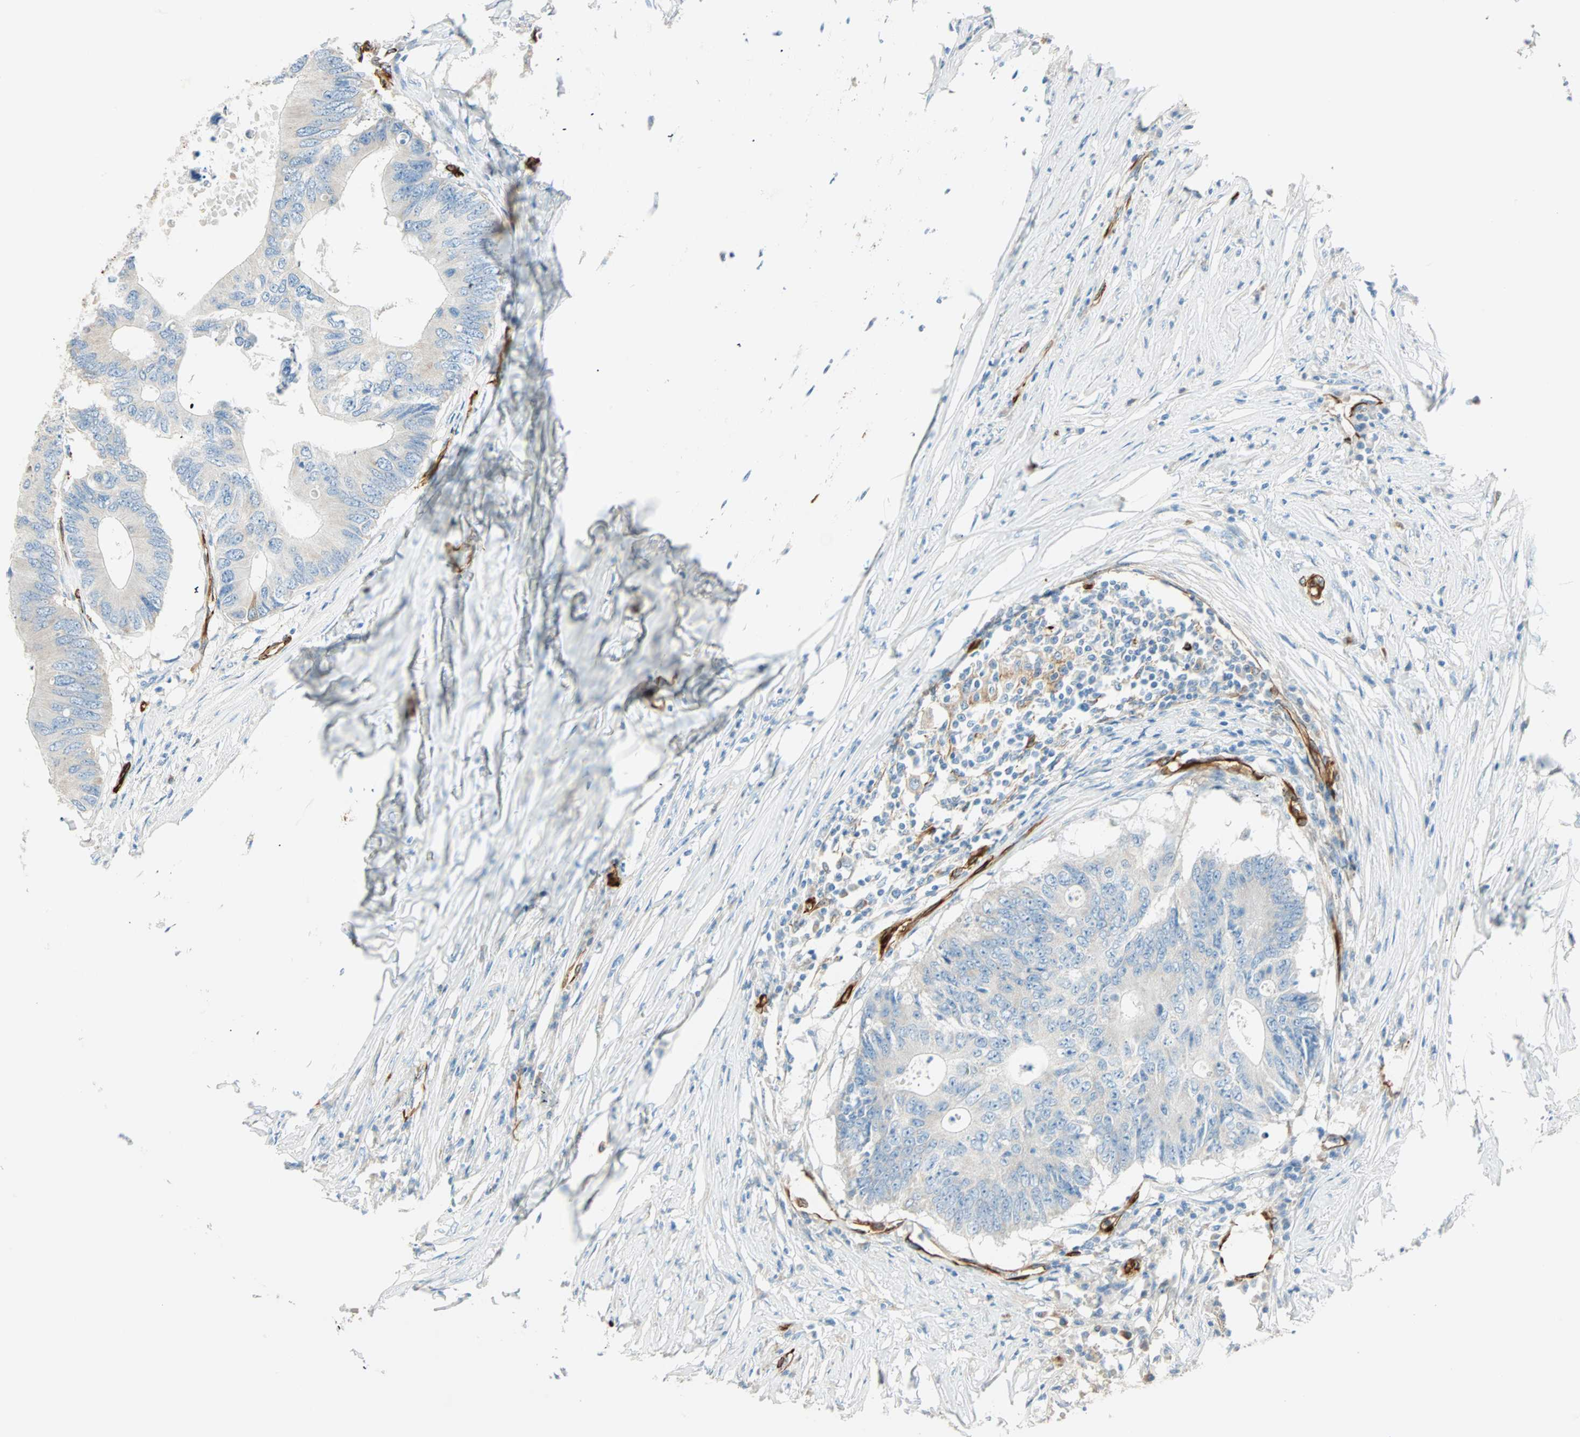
{"staining": {"intensity": "negative", "quantity": "none", "location": "none"}, "tissue": "colorectal cancer", "cell_type": "Tumor cells", "image_type": "cancer", "snomed": [{"axis": "morphology", "description": "Adenocarcinoma, NOS"}, {"axis": "topography", "description": "Colon"}], "caption": "Tumor cells are negative for protein expression in human colorectal cancer (adenocarcinoma).", "gene": "NES", "patient": {"sex": "male", "age": 71}}